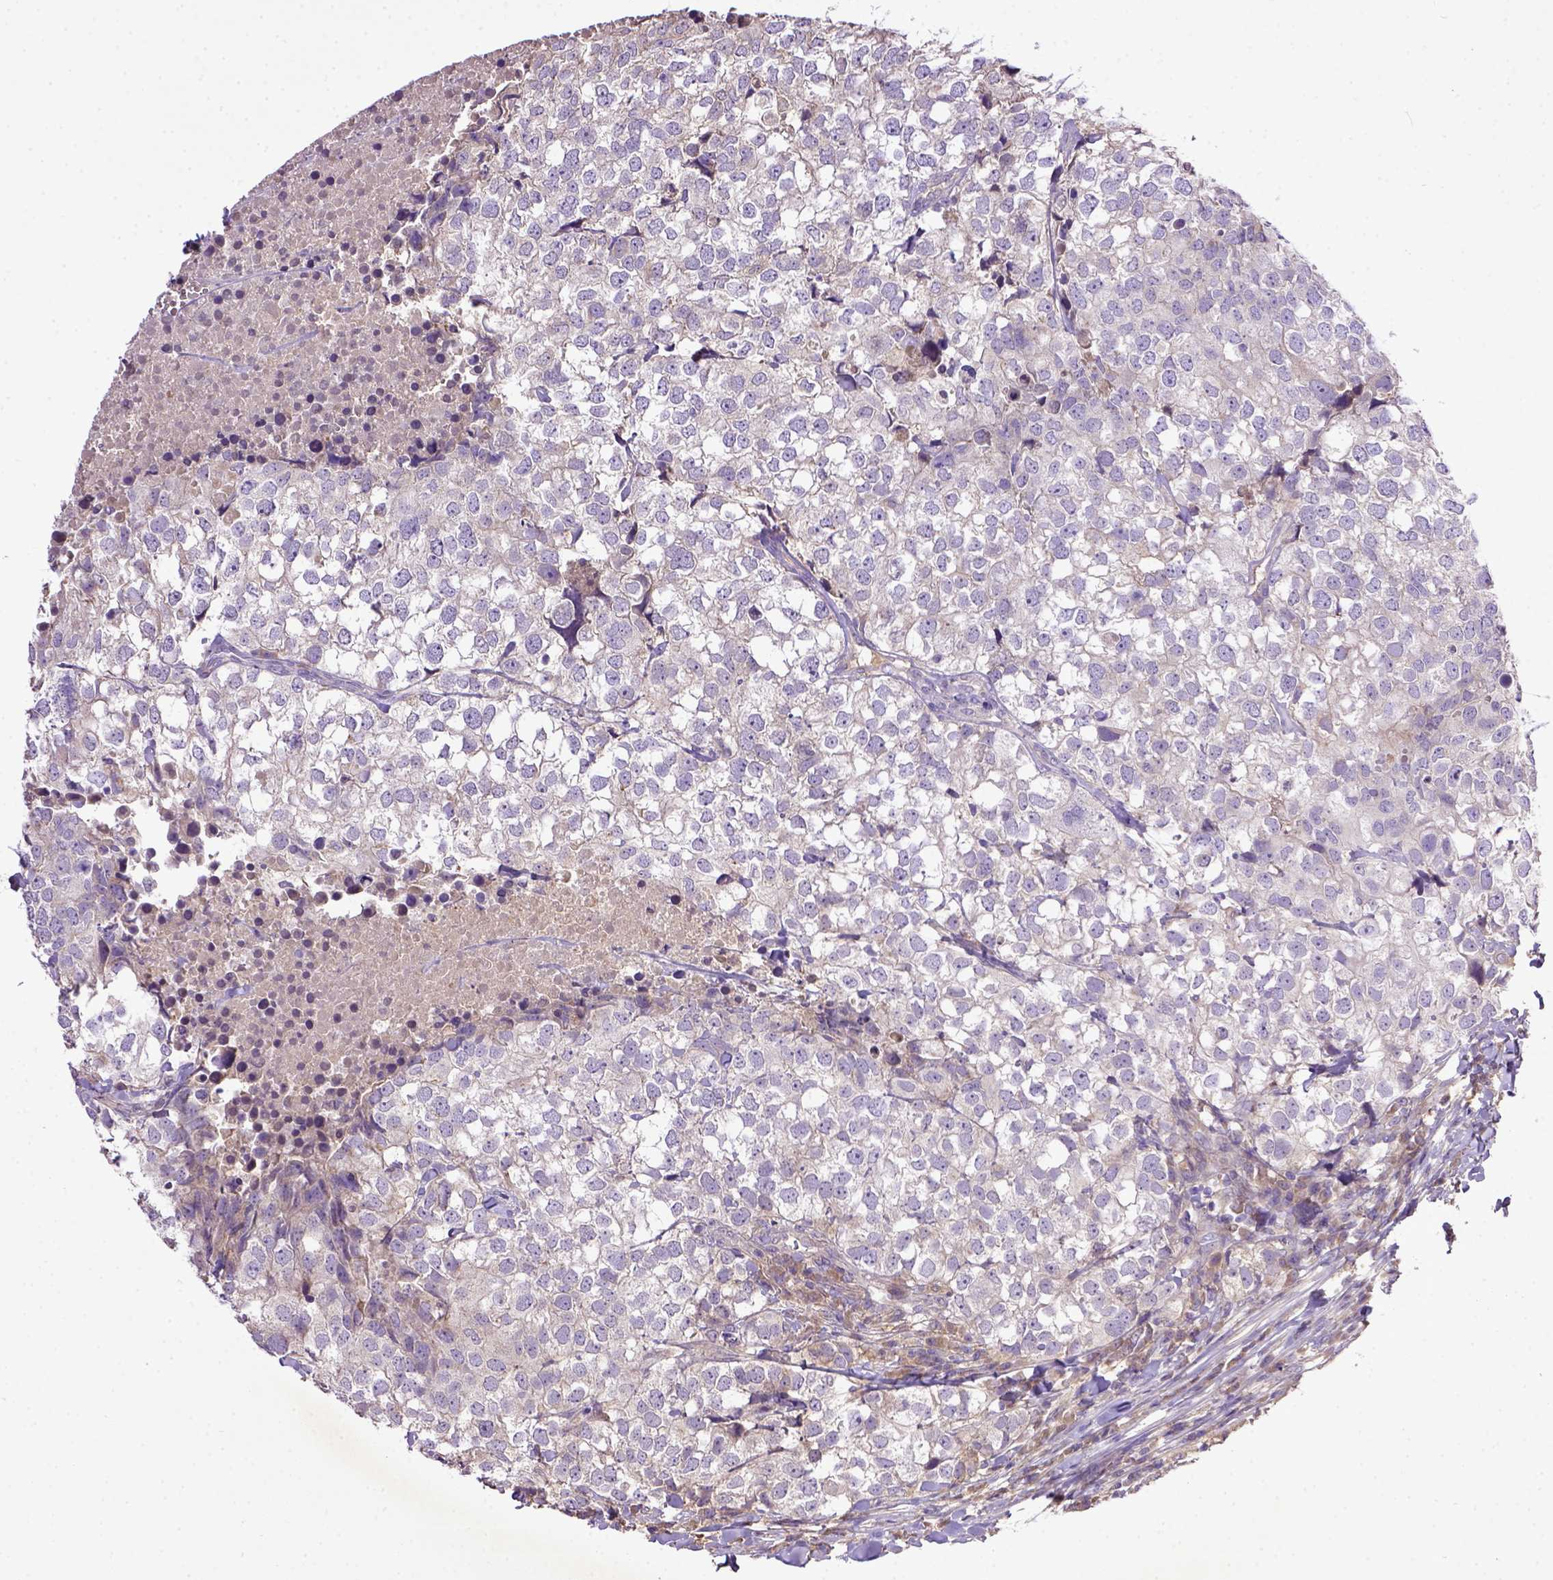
{"staining": {"intensity": "negative", "quantity": "none", "location": "none"}, "tissue": "breast cancer", "cell_type": "Tumor cells", "image_type": "cancer", "snomed": [{"axis": "morphology", "description": "Duct carcinoma"}, {"axis": "topography", "description": "Breast"}], "caption": "This image is of infiltrating ductal carcinoma (breast) stained with immunohistochemistry to label a protein in brown with the nuclei are counter-stained blue. There is no expression in tumor cells. Nuclei are stained in blue.", "gene": "DEPDC1B", "patient": {"sex": "female", "age": 30}}